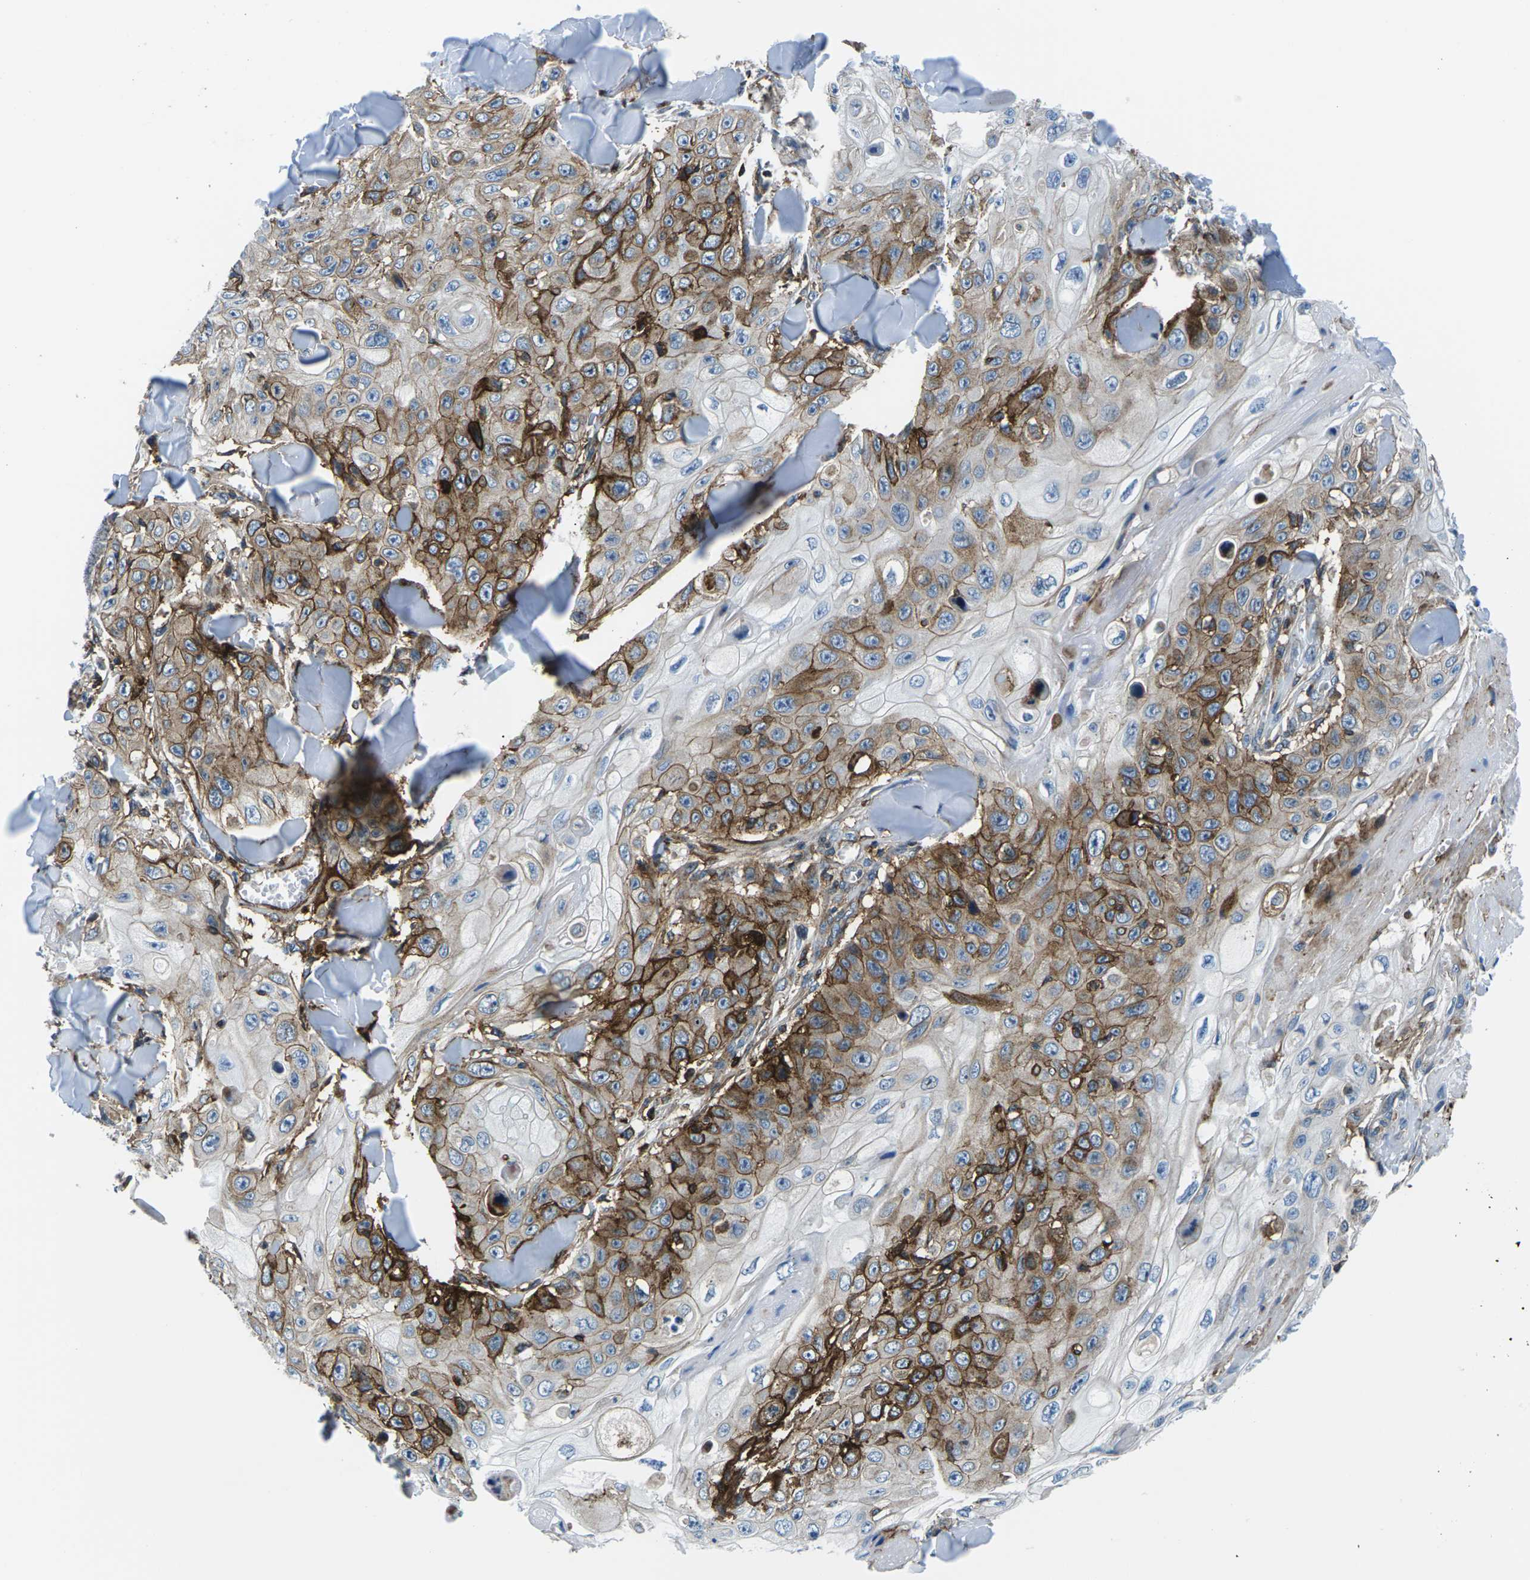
{"staining": {"intensity": "strong", "quantity": "25%-75%", "location": "cytoplasmic/membranous"}, "tissue": "skin cancer", "cell_type": "Tumor cells", "image_type": "cancer", "snomed": [{"axis": "morphology", "description": "Squamous cell carcinoma, NOS"}, {"axis": "topography", "description": "Skin"}], "caption": "Protein analysis of skin cancer tissue displays strong cytoplasmic/membranous staining in about 25%-75% of tumor cells.", "gene": "SOCS4", "patient": {"sex": "male", "age": 86}}